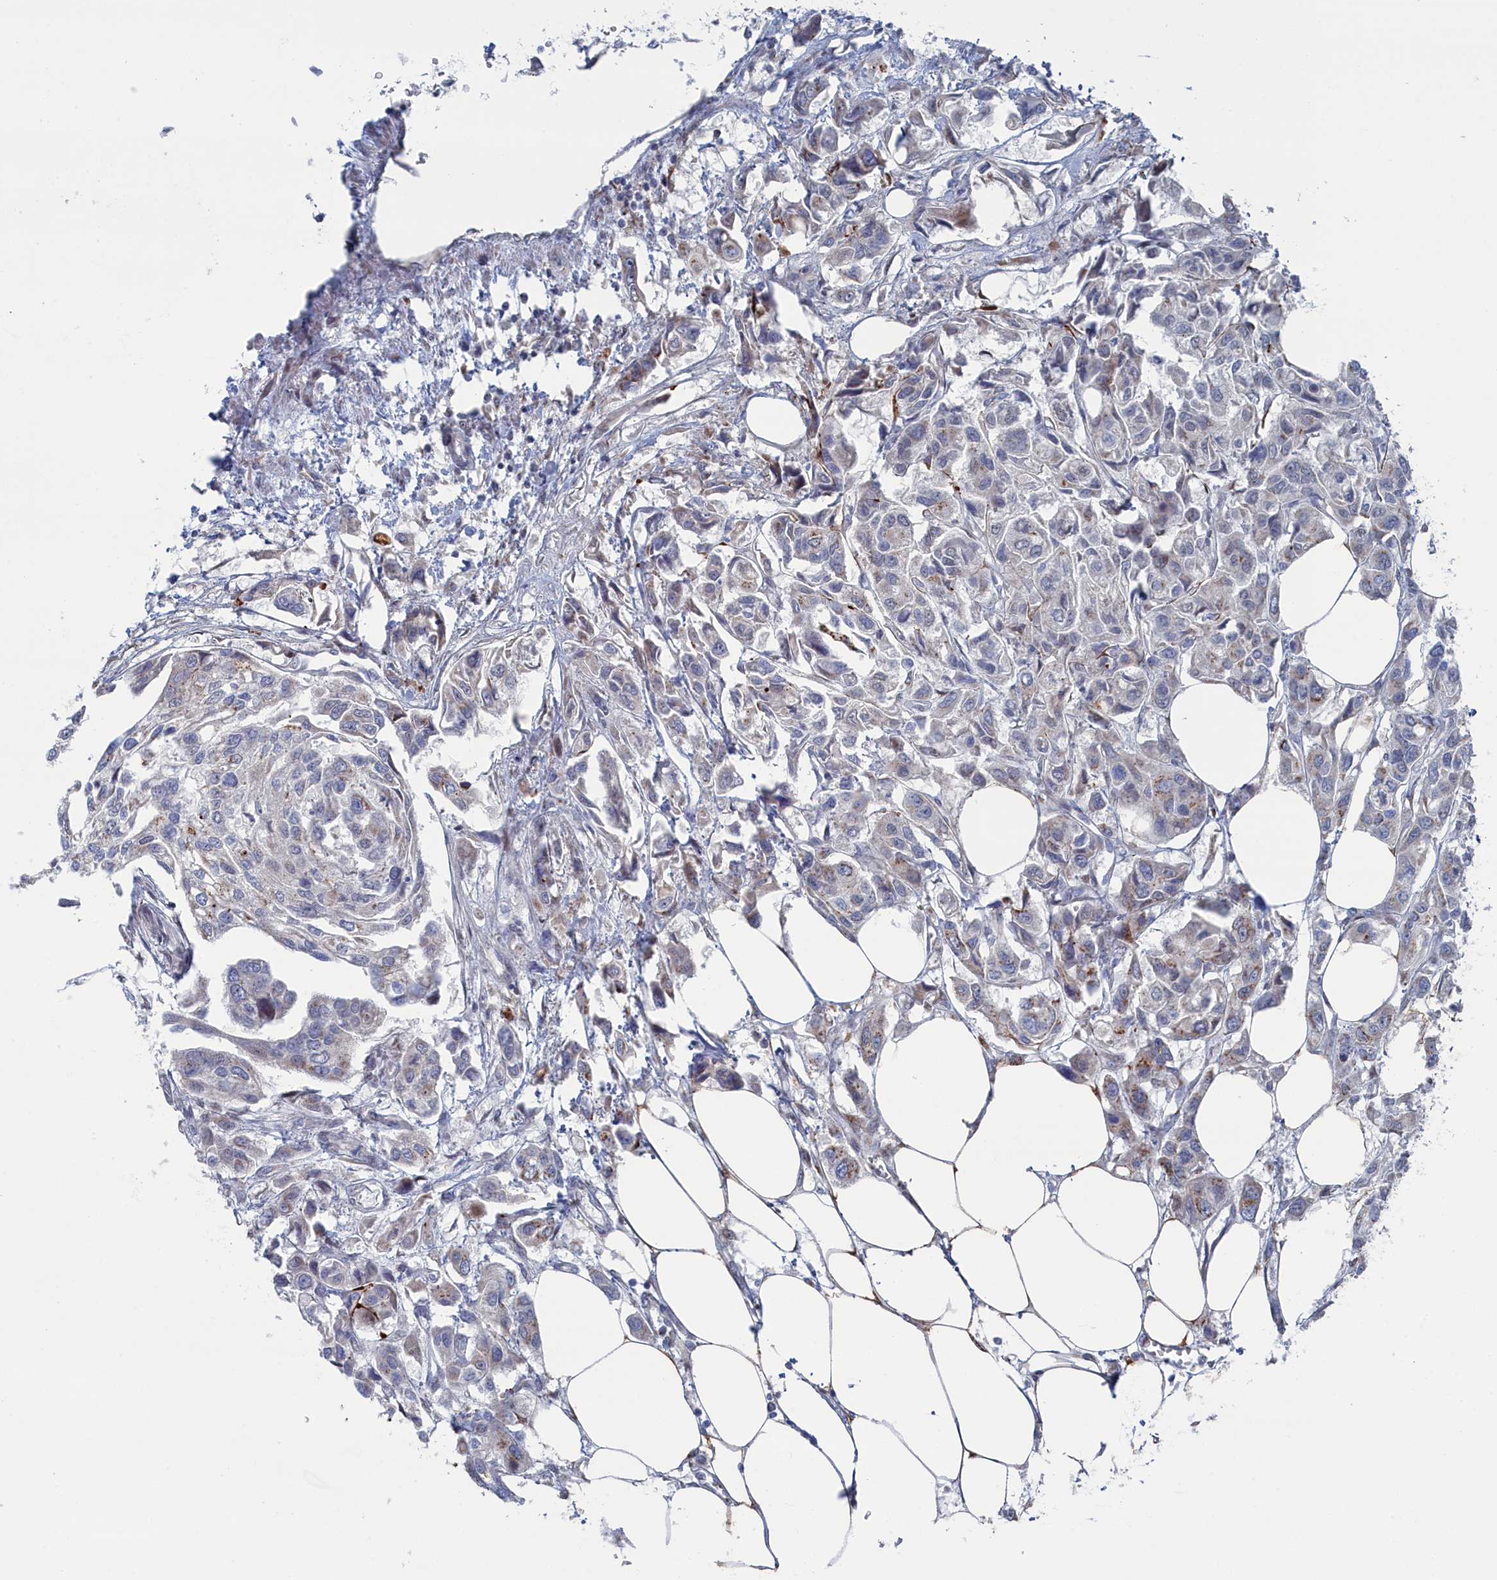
{"staining": {"intensity": "moderate", "quantity": "<25%", "location": "cytoplasmic/membranous"}, "tissue": "urothelial cancer", "cell_type": "Tumor cells", "image_type": "cancer", "snomed": [{"axis": "morphology", "description": "Urothelial carcinoma, High grade"}, {"axis": "topography", "description": "Urinary bladder"}], "caption": "High-grade urothelial carcinoma stained for a protein demonstrates moderate cytoplasmic/membranous positivity in tumor cells.", "gene": "IRX1", "patient": {"sex": "male", "age": 67}}